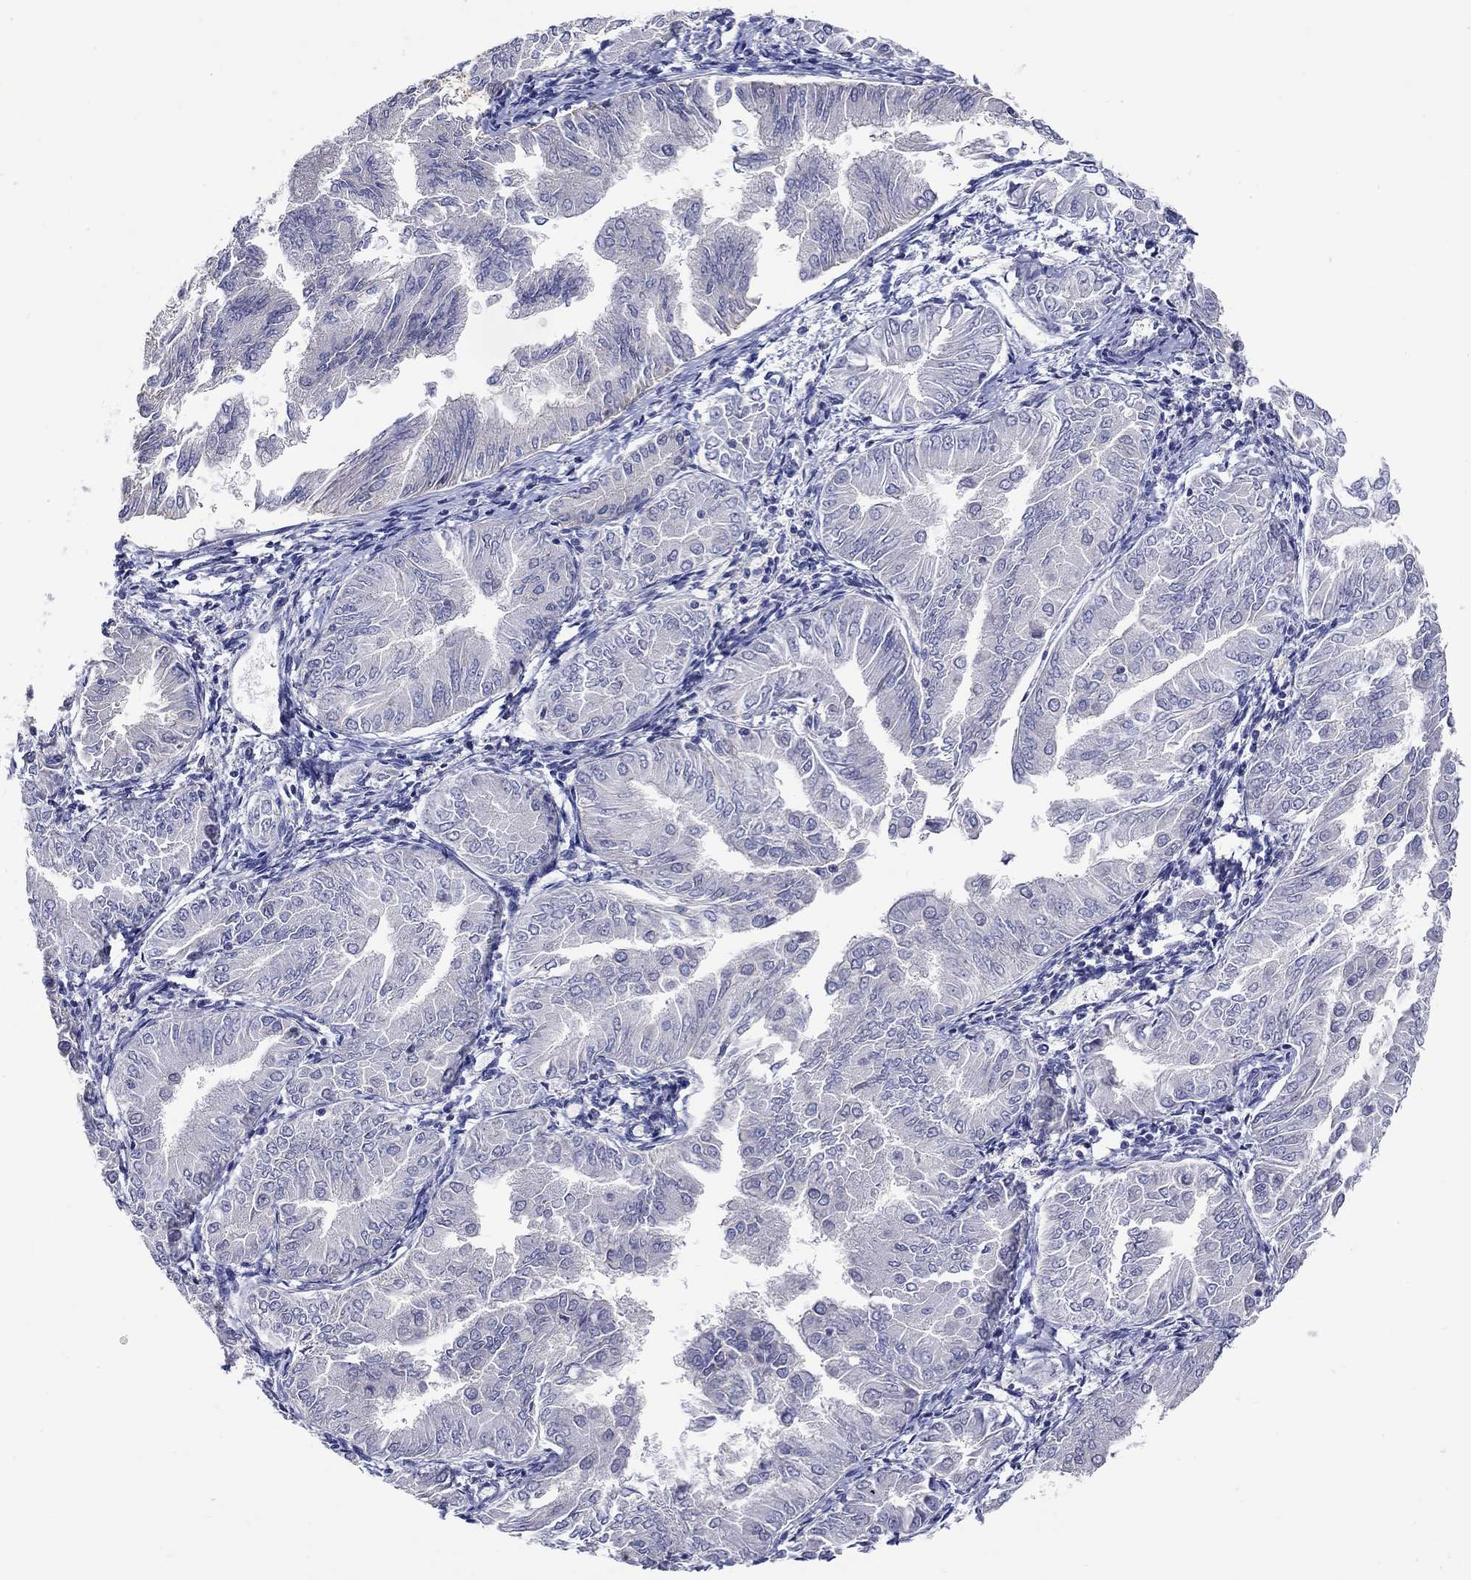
{"staining": {"intensity": "negative", "quantity": "none", "location": "none"}, "tissue": "endometrial cancer", "cell_type": "Tumor cells", "image_type": "cancer", "snomed": [{"axis": "morphology", "description": "Adenocarcinoma, NOS"}, {"axis": "topography", "description": "Endometrium"}], "caption": "Endometrial adenocarcinoma stained for a protein using immunohistochemistry (IHC) shows no staining tumor cells.", "gene": "SLC30A3", "patient": {"sex": "female", "age": 53}}